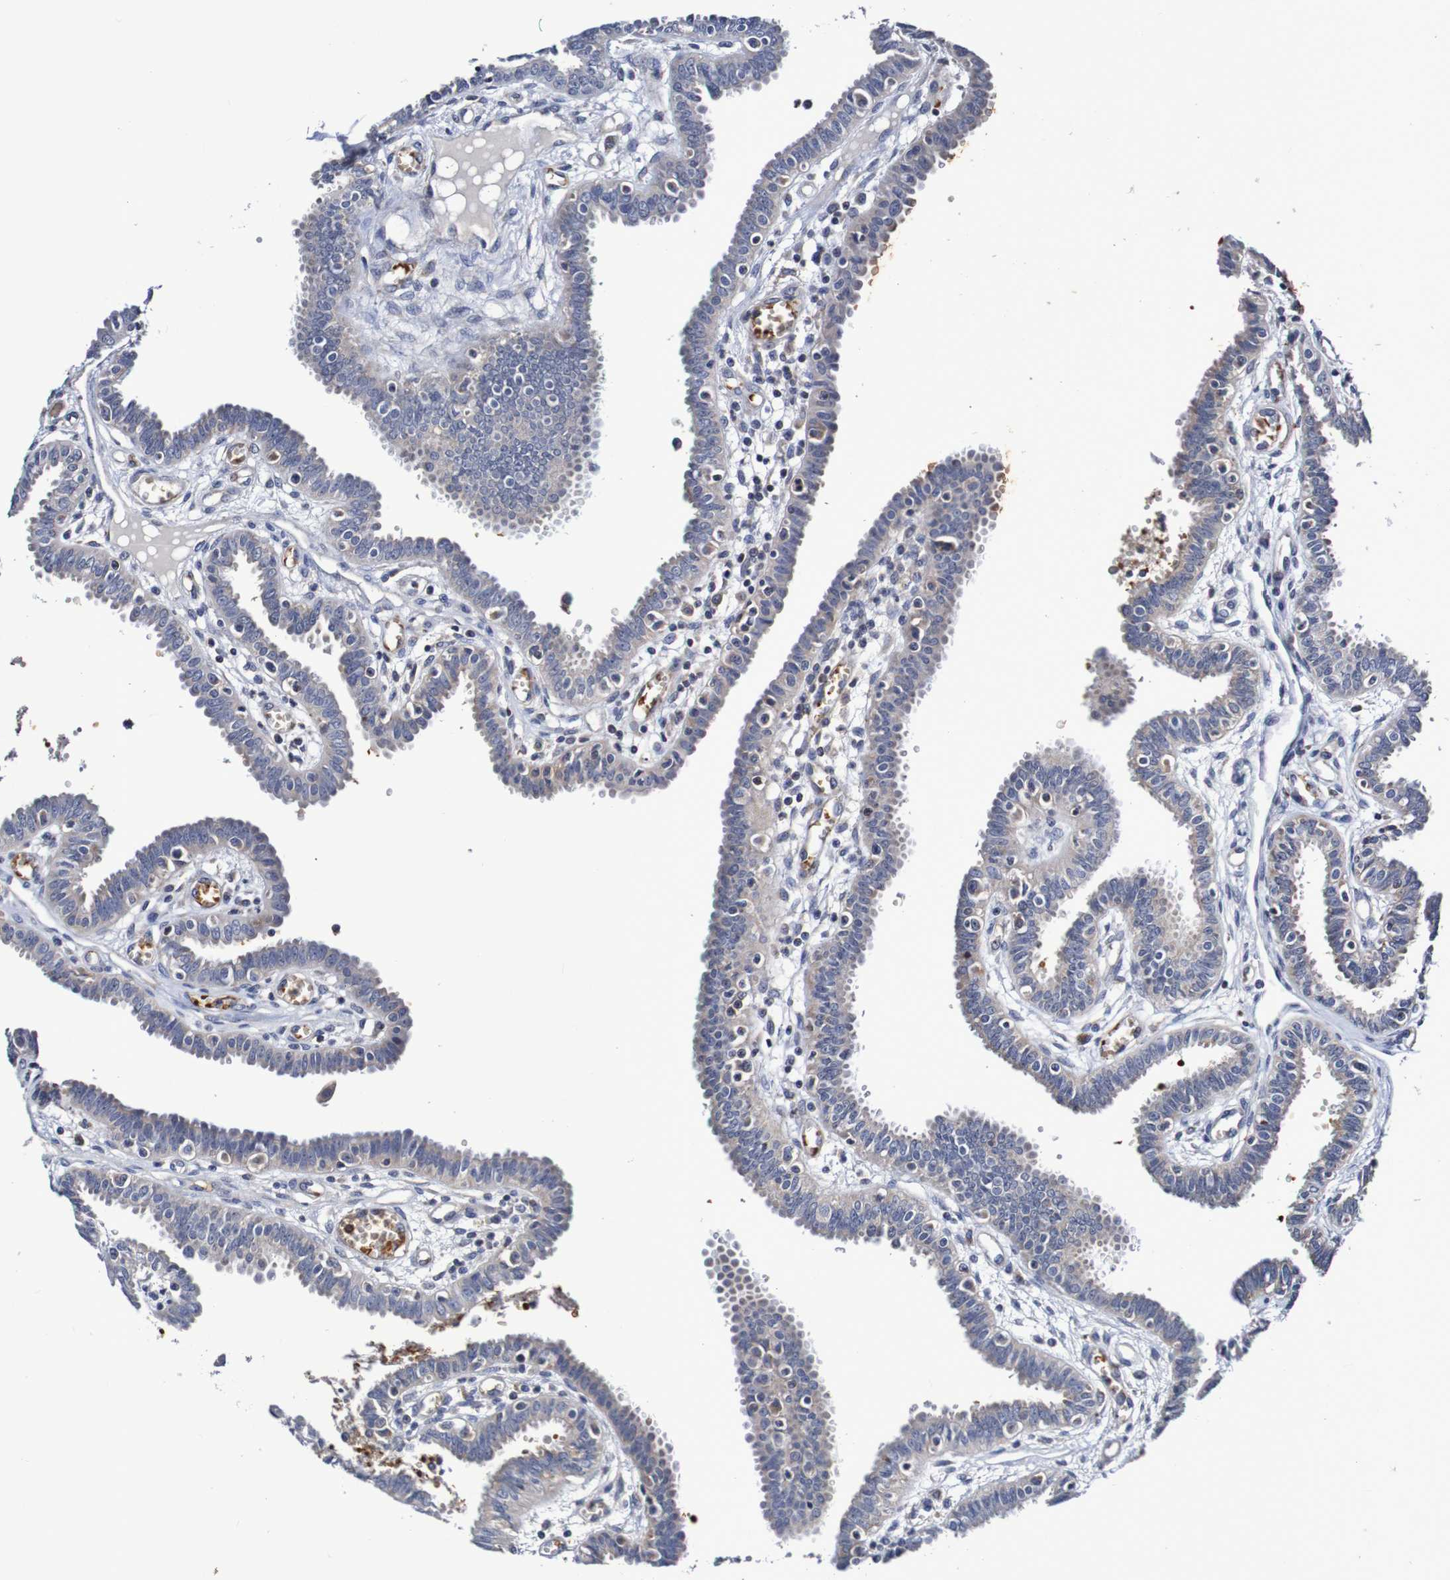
{"staining": {"intensity": "strong", "quantity": "25%-75%", "location": "cytoplasmic/membranous"}, "tissue": "fallopian tube", "cell_type": "Glandular cells", "image_type": "normal", "snomed": [{"axis": "morphology", "description": "Normal tissue, NOS"}, {"axis": "topography", "description": "Fallopian tube"}], "caption": "This micrograph shows unremarkable fallopian tube stained with immunohistochemistry to label a protein in brown. The cytoplasmic/membranous of glandular cells show strong positivity for the protein. Nuclei are counter-stained blue.", "gene": "WNT4", "patient": {"sex": "female", "age": 32}}